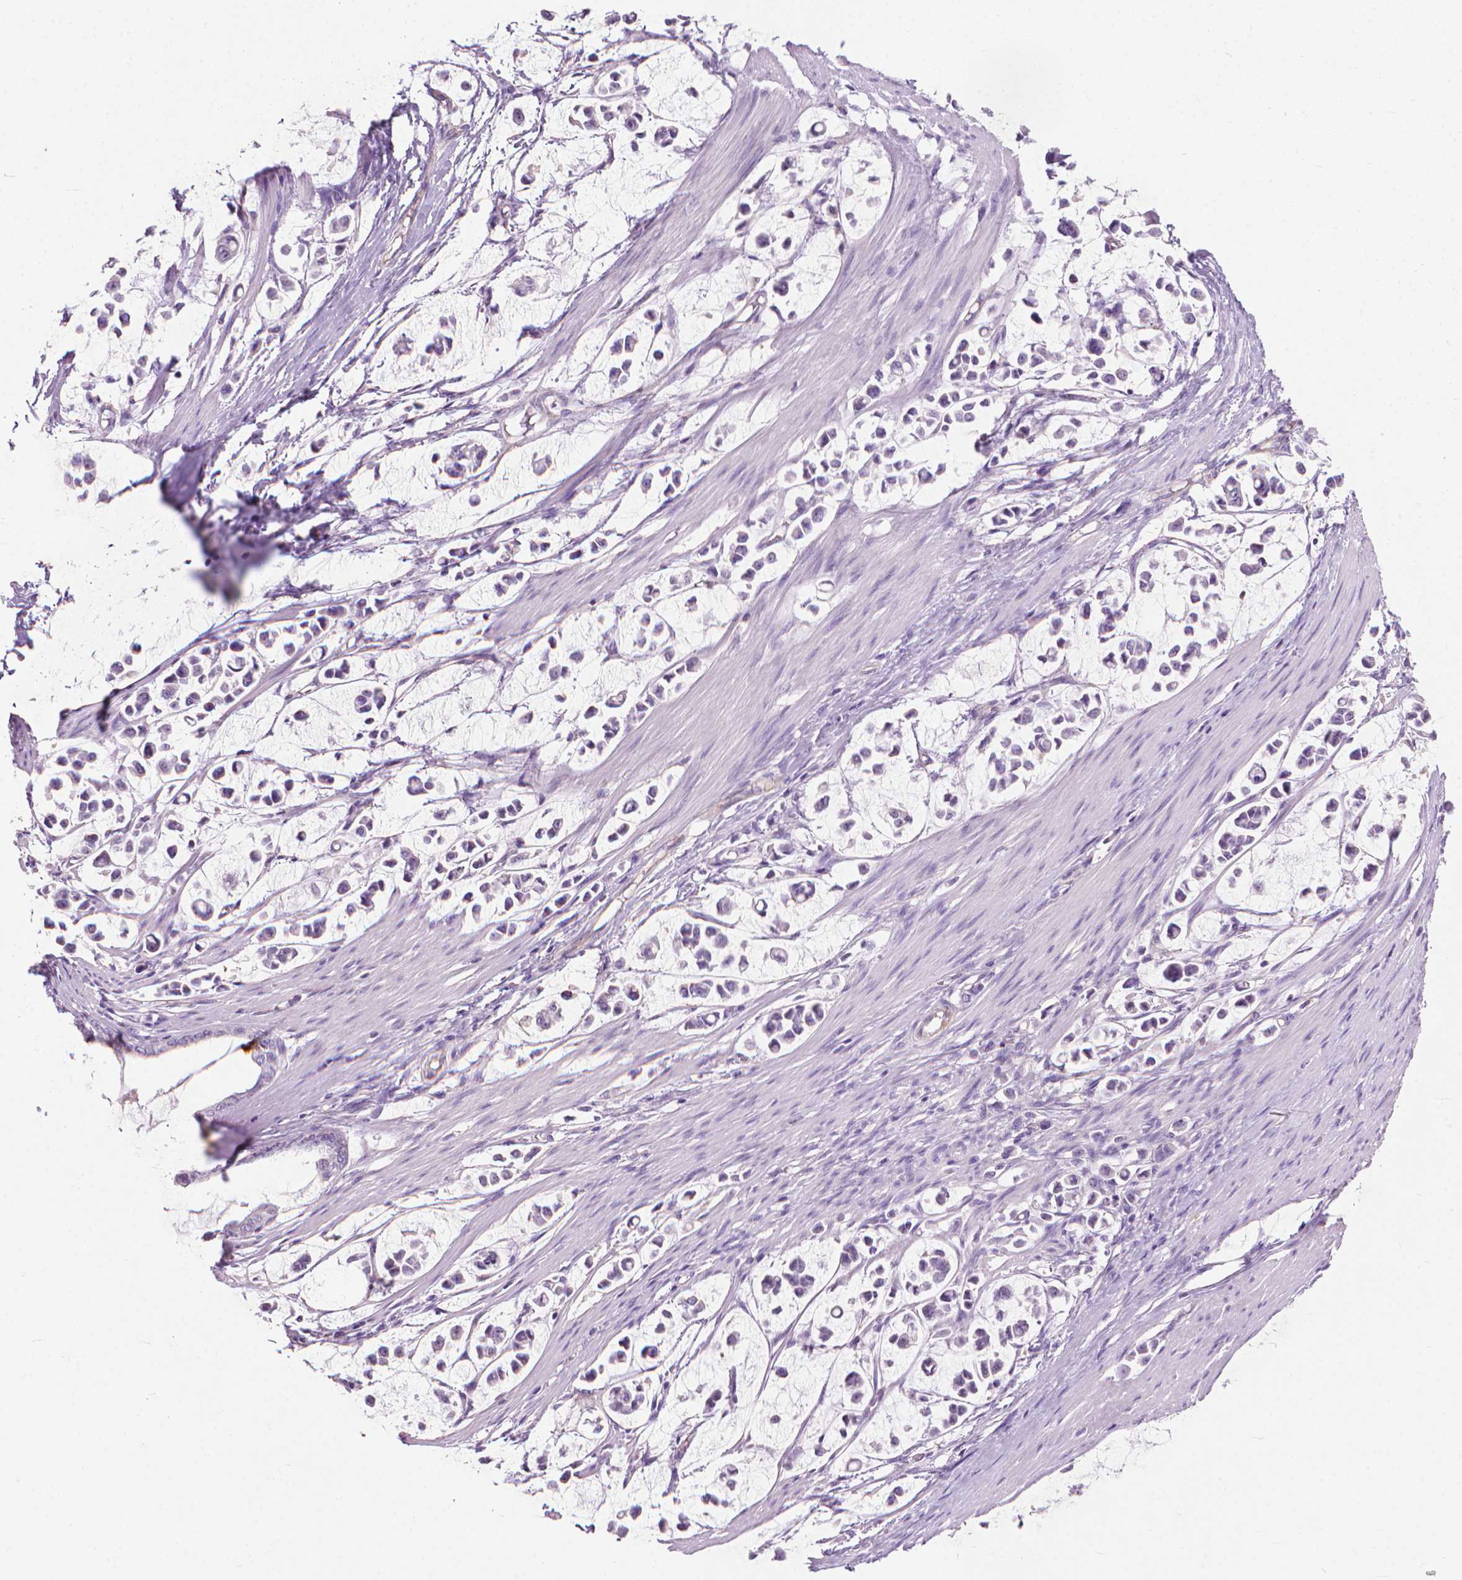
{"staining": {"intensity": "negative", "quantity": "none", "location": "none"}, "tissue": "stomach cancer", "cell_type": "Tumor cells", "image_type": "cancer", "snomed": [{"axis": "morphology", "description": "Adenocarcinoma, NOS"}, {"axis": "topography", "description": "Stomach"}], "caption": "Tumor cells show no significant protein staining in adenocarcinoma (stomach).", "gene": "KRT73", "patient": {"sex": "male", "age": 82}}